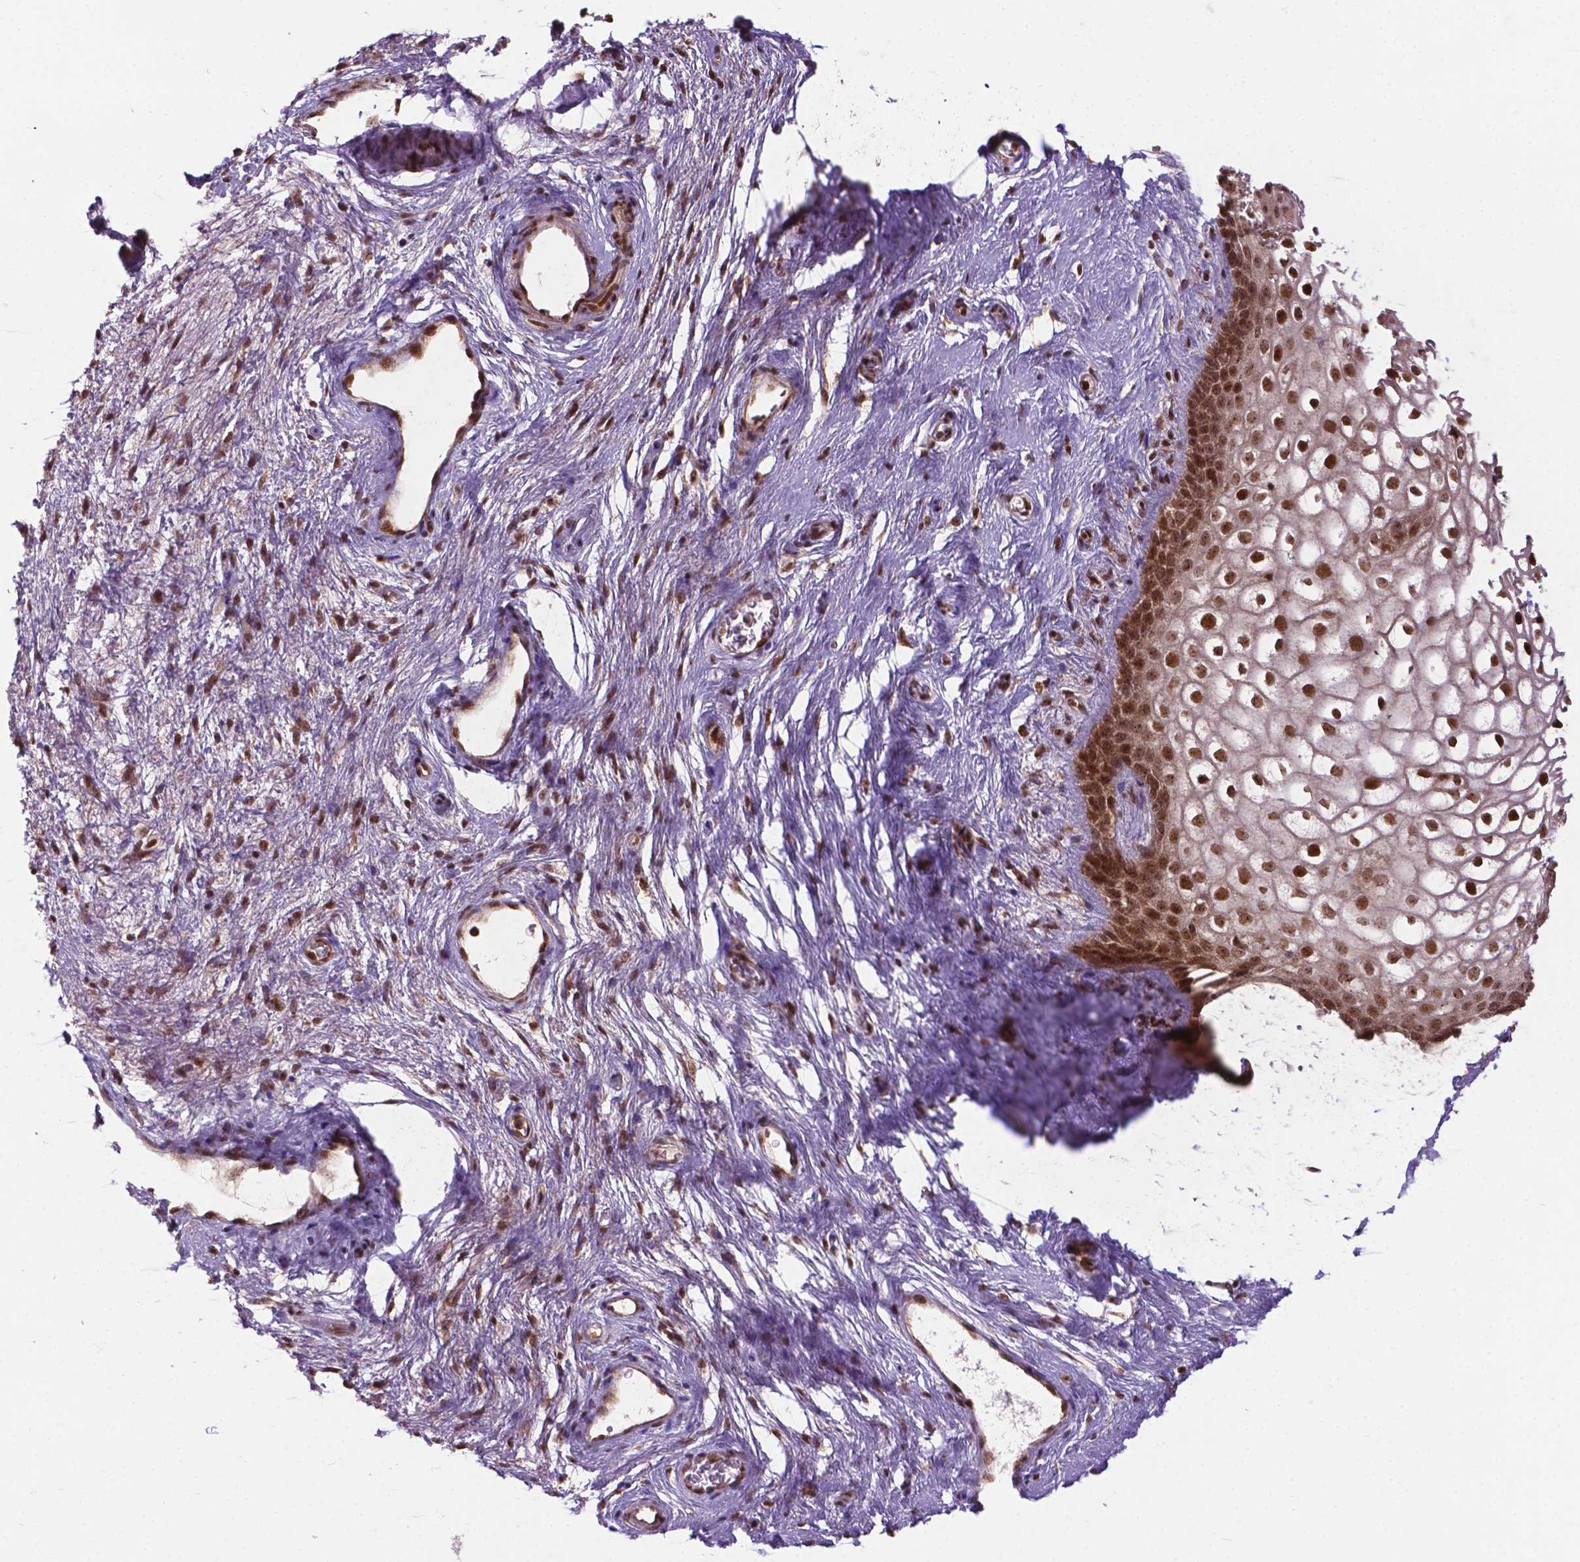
{"staining": {"intensity": "moderate", "quantity": "25%-75%", "location": "cytoplasmic/membranous,nuclear"}, "tissue": "skin", "cell_type": "Epidermal cells", "image_type": "normal", "snomed": [{"axis": "morphology", "description": "Normal tissue, NOS"}, {"axis": "topography", "description": "Anal"}], "caption": "Immunohistochemistry (IHC) of normal human skin reveals medium levels of moderate cytoplasmic/membranous,nuclear expression in approximately 25%-75% of epidermal cells.", "gene": "CSNK2A1", "patient": {"sex": "female", "age": 46}}